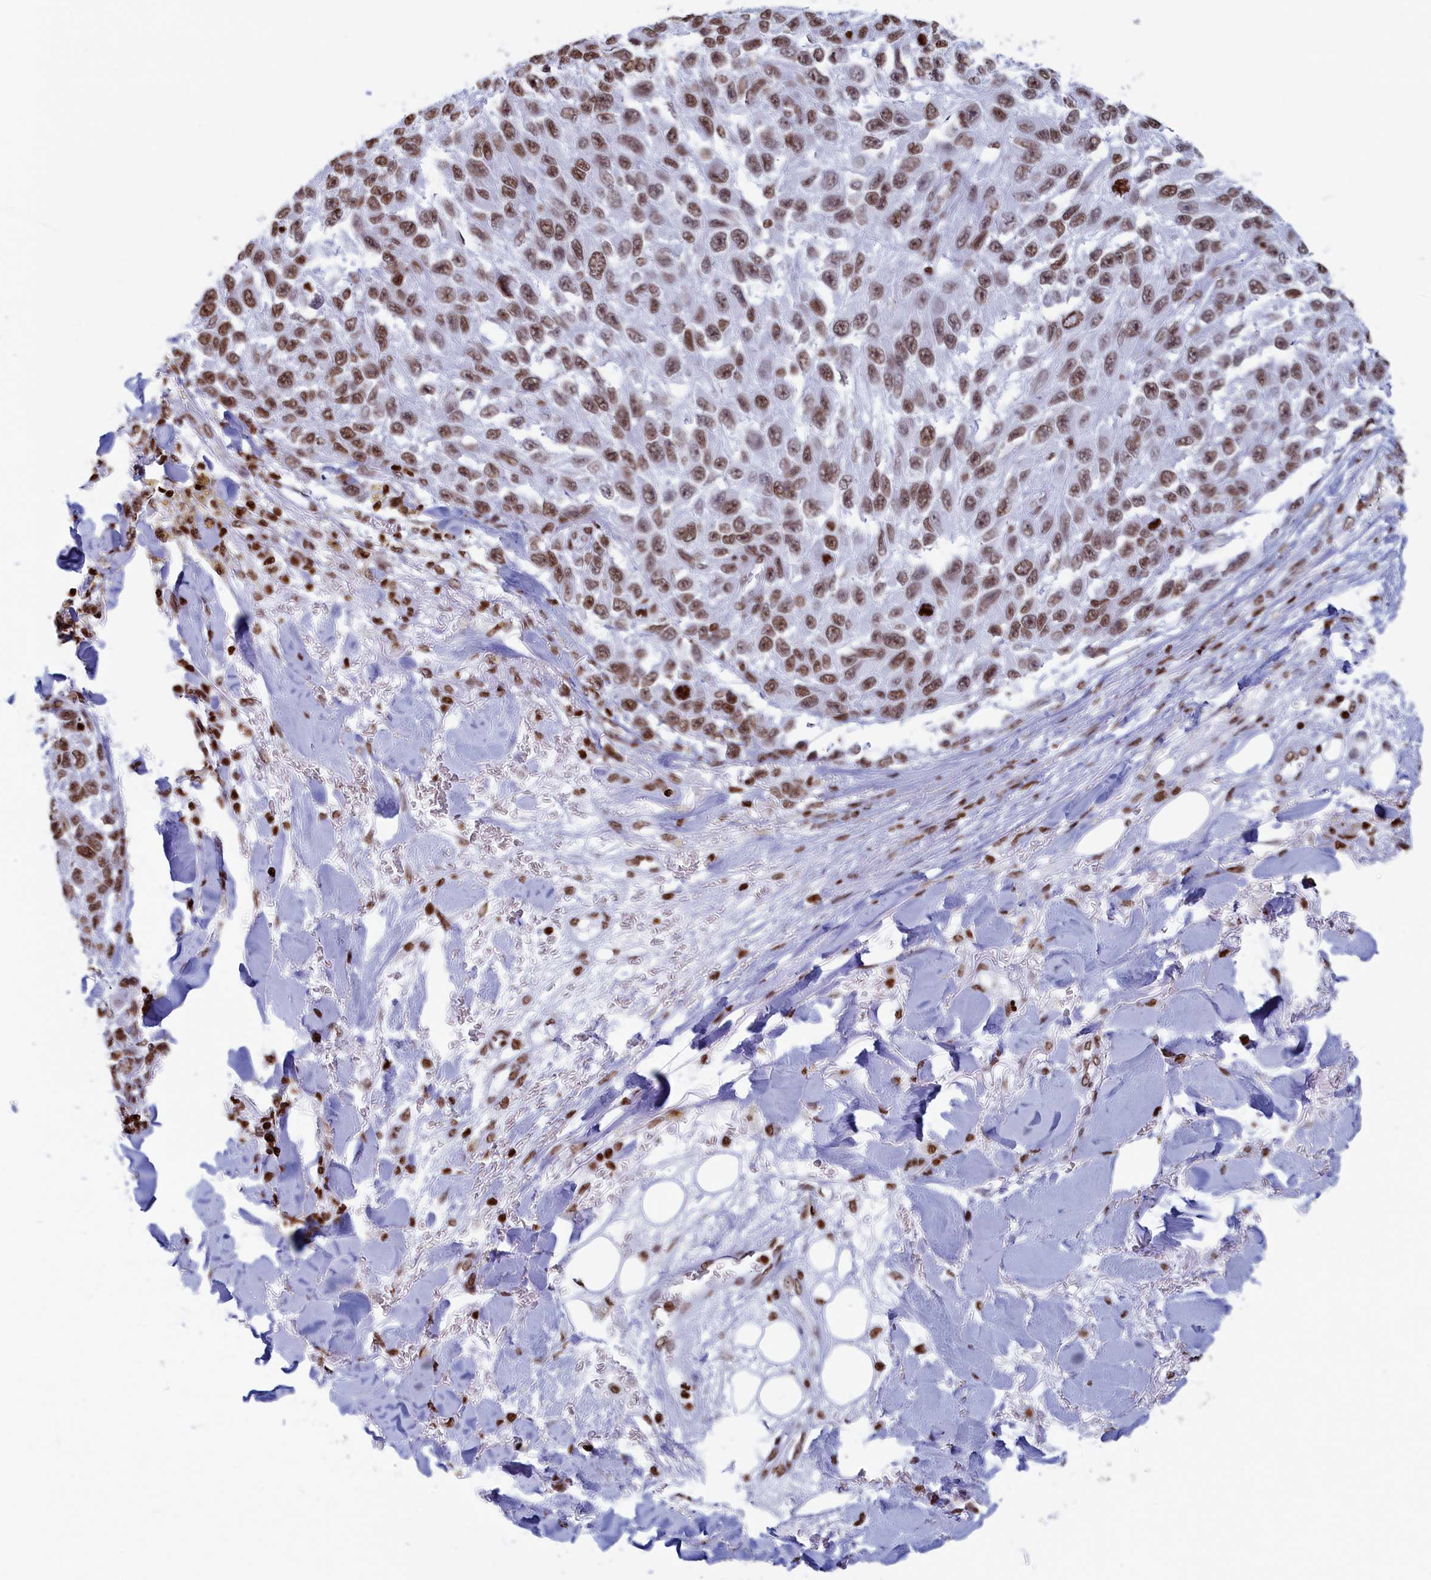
{"staining": {"intensity": "moderate", "quantity": ">75%", "location": "nuclear"}, "tissue": "melanoma", "cell_type": "Tumor cells", "image_type": "cancer", "snomed": [{"axis": "morphology", "description": "Normal tissue, NOS"}, {"axis": "morphology", "description": "Malignant melanoma, NOS"}, {"axis": "topography", "description": "Skin"}], "caption": "Malignant melanoma stained with a protein marker demonstrates moderate staining in tumor cells.", "gene": "APOBEC3A", "patient": {"sex": "female", "age": 96}}